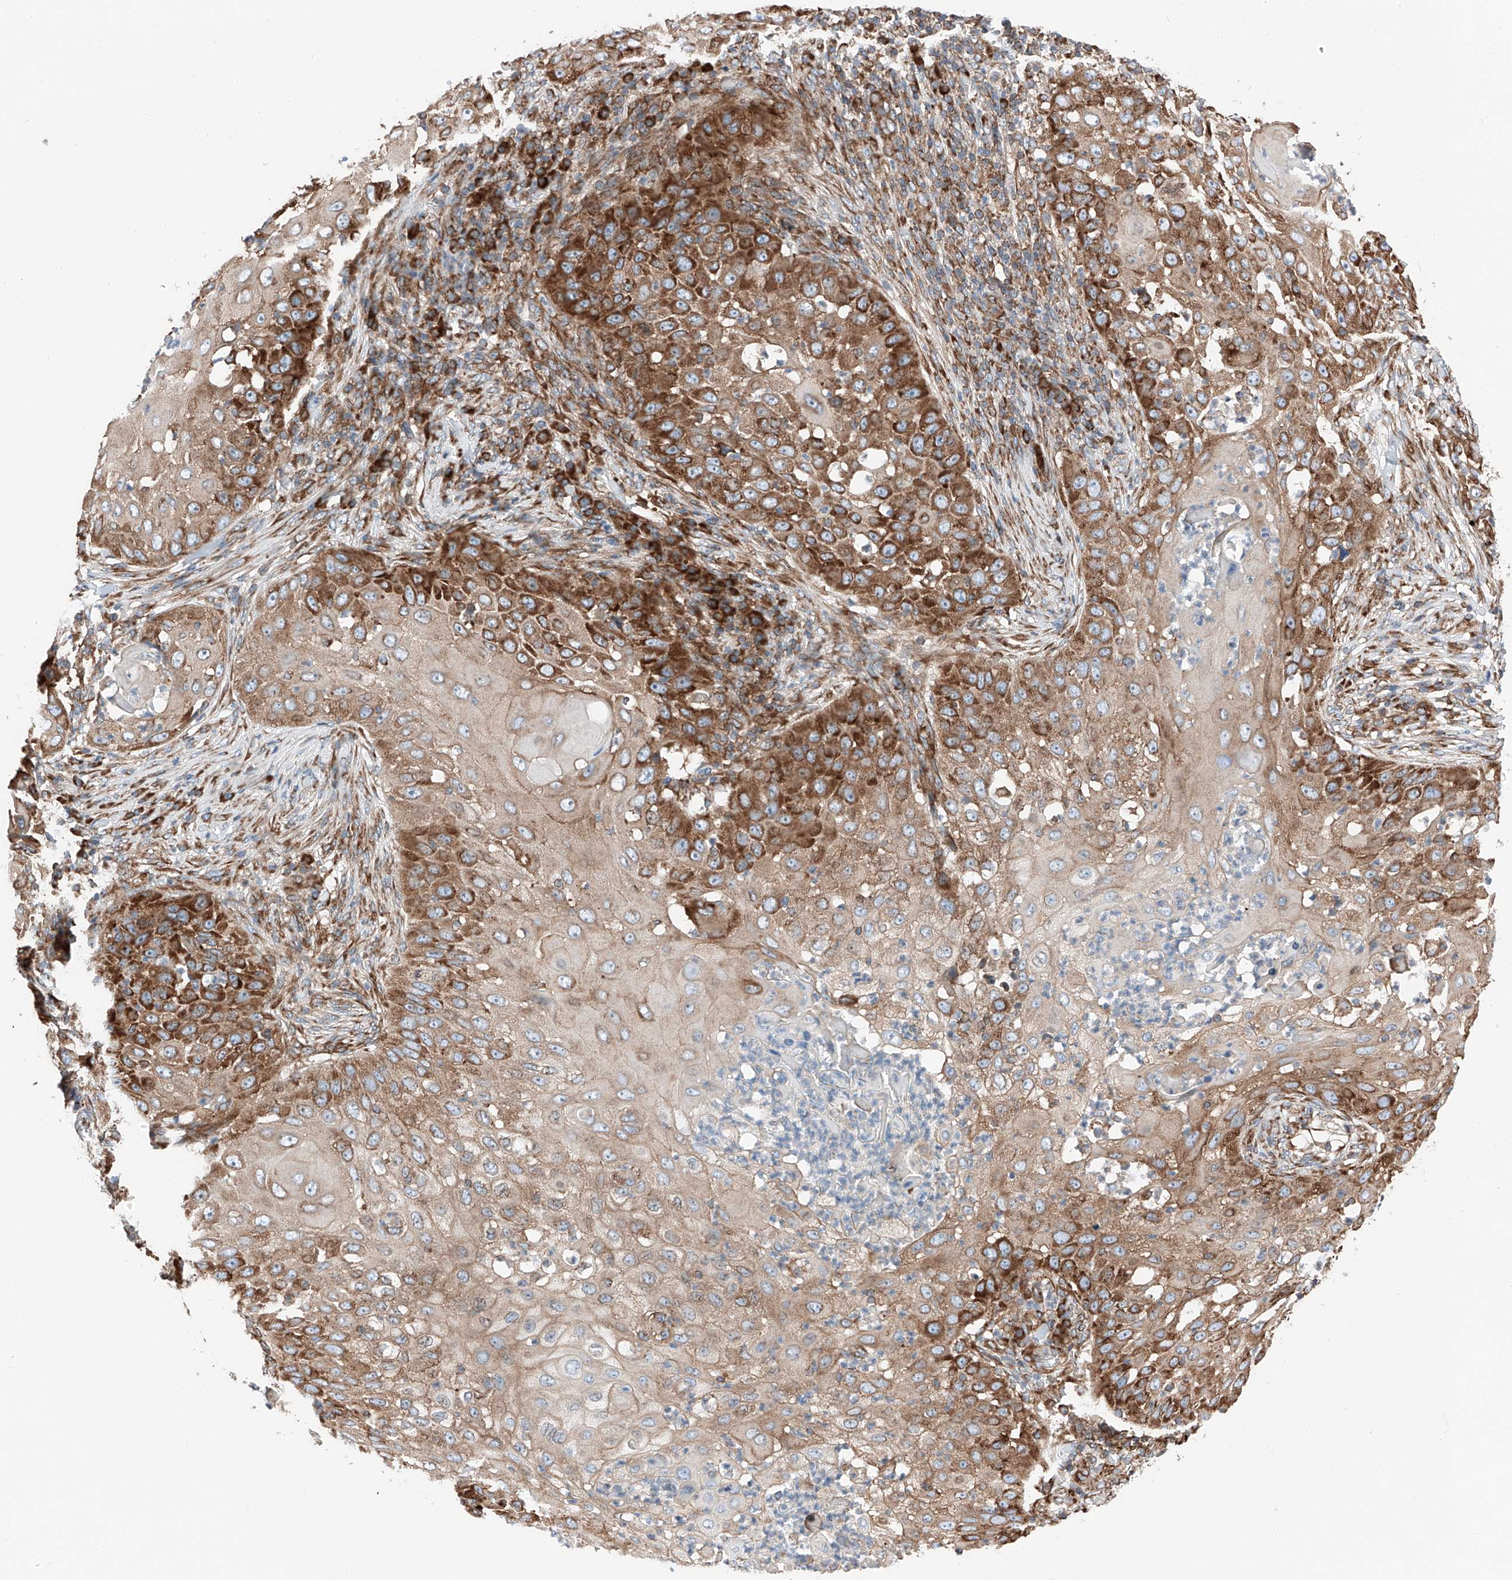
{"staining": {"intensity": "moderate", "quantity": ">75%", "location": "cytoplasmic/membranous"}, "tissue": "skin cancer", "cell_type": "Tumor cells", "image_type": "cancer", "snomed": [{"axis": "morphology", "description": "Squamous cell carcinoma, NOS"}, {"axis": "topography", "description": "Skin"}], "caption": "High-magnification brightfield microscopy of squamous cell carcinoma (skin) stained with DAB (brown) and counterstained with hematoxylin (blue). tumor cells exhibit moderate cytoplasmic/membranous staining is appreciated in about>75% of cells.", "gene": "ZC3H15", "patient": {"sex": "female", "age": 44}}